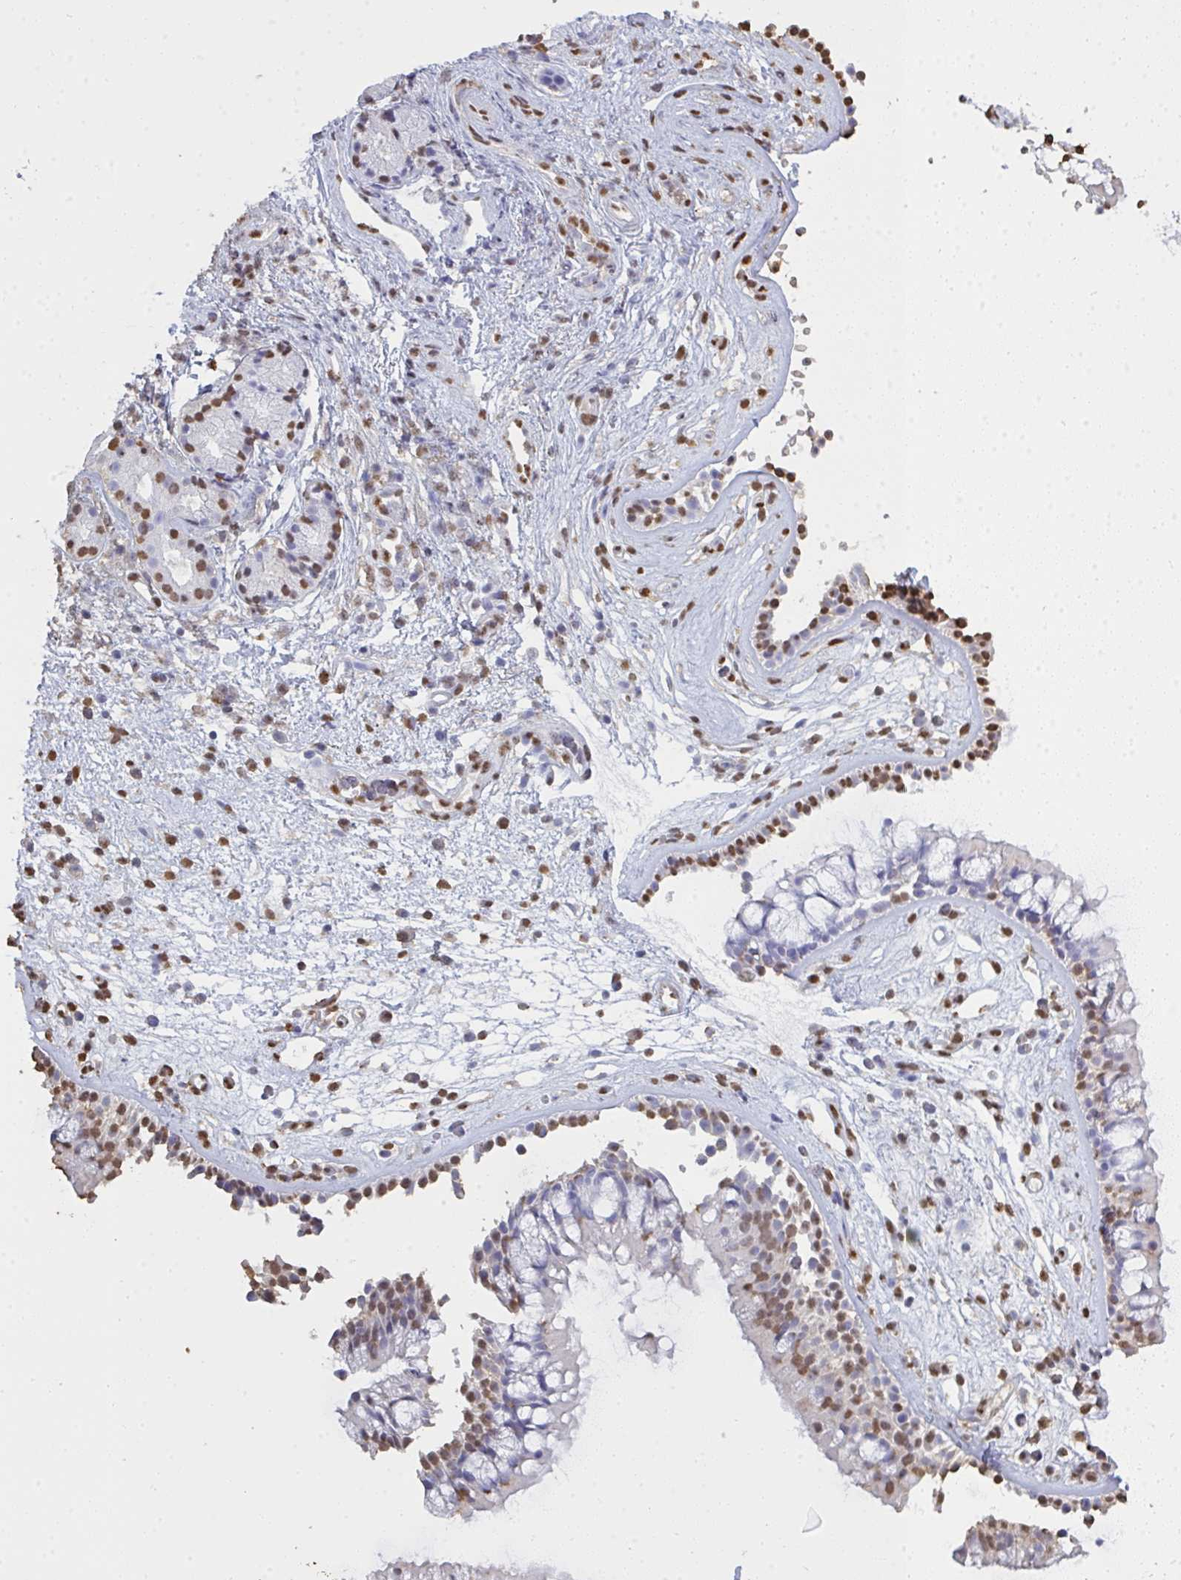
{"staining": {"intensity": "moderate", "quantity": "25%-75%", "location": "nuclear"}, "tissue": "nasopharynx", "cell_type": "Respiratory epithelial cells", "image_type": "normal", "snomed": [{"axis": "morphology", "description": "Normal tissue, NOS"}, {"axis": "topography", "description": "Nasopharynx"}], "caption": "DAB (3,3'-diaminobenzidine) immunohistochemical staining of unremarkable nasopharynx displays moderate nuclear protein expression in about 25%-75% of respiratory epithelial cells.", "gene": "SEMA6B", "patient": {"sex": "female", "age": 70}}